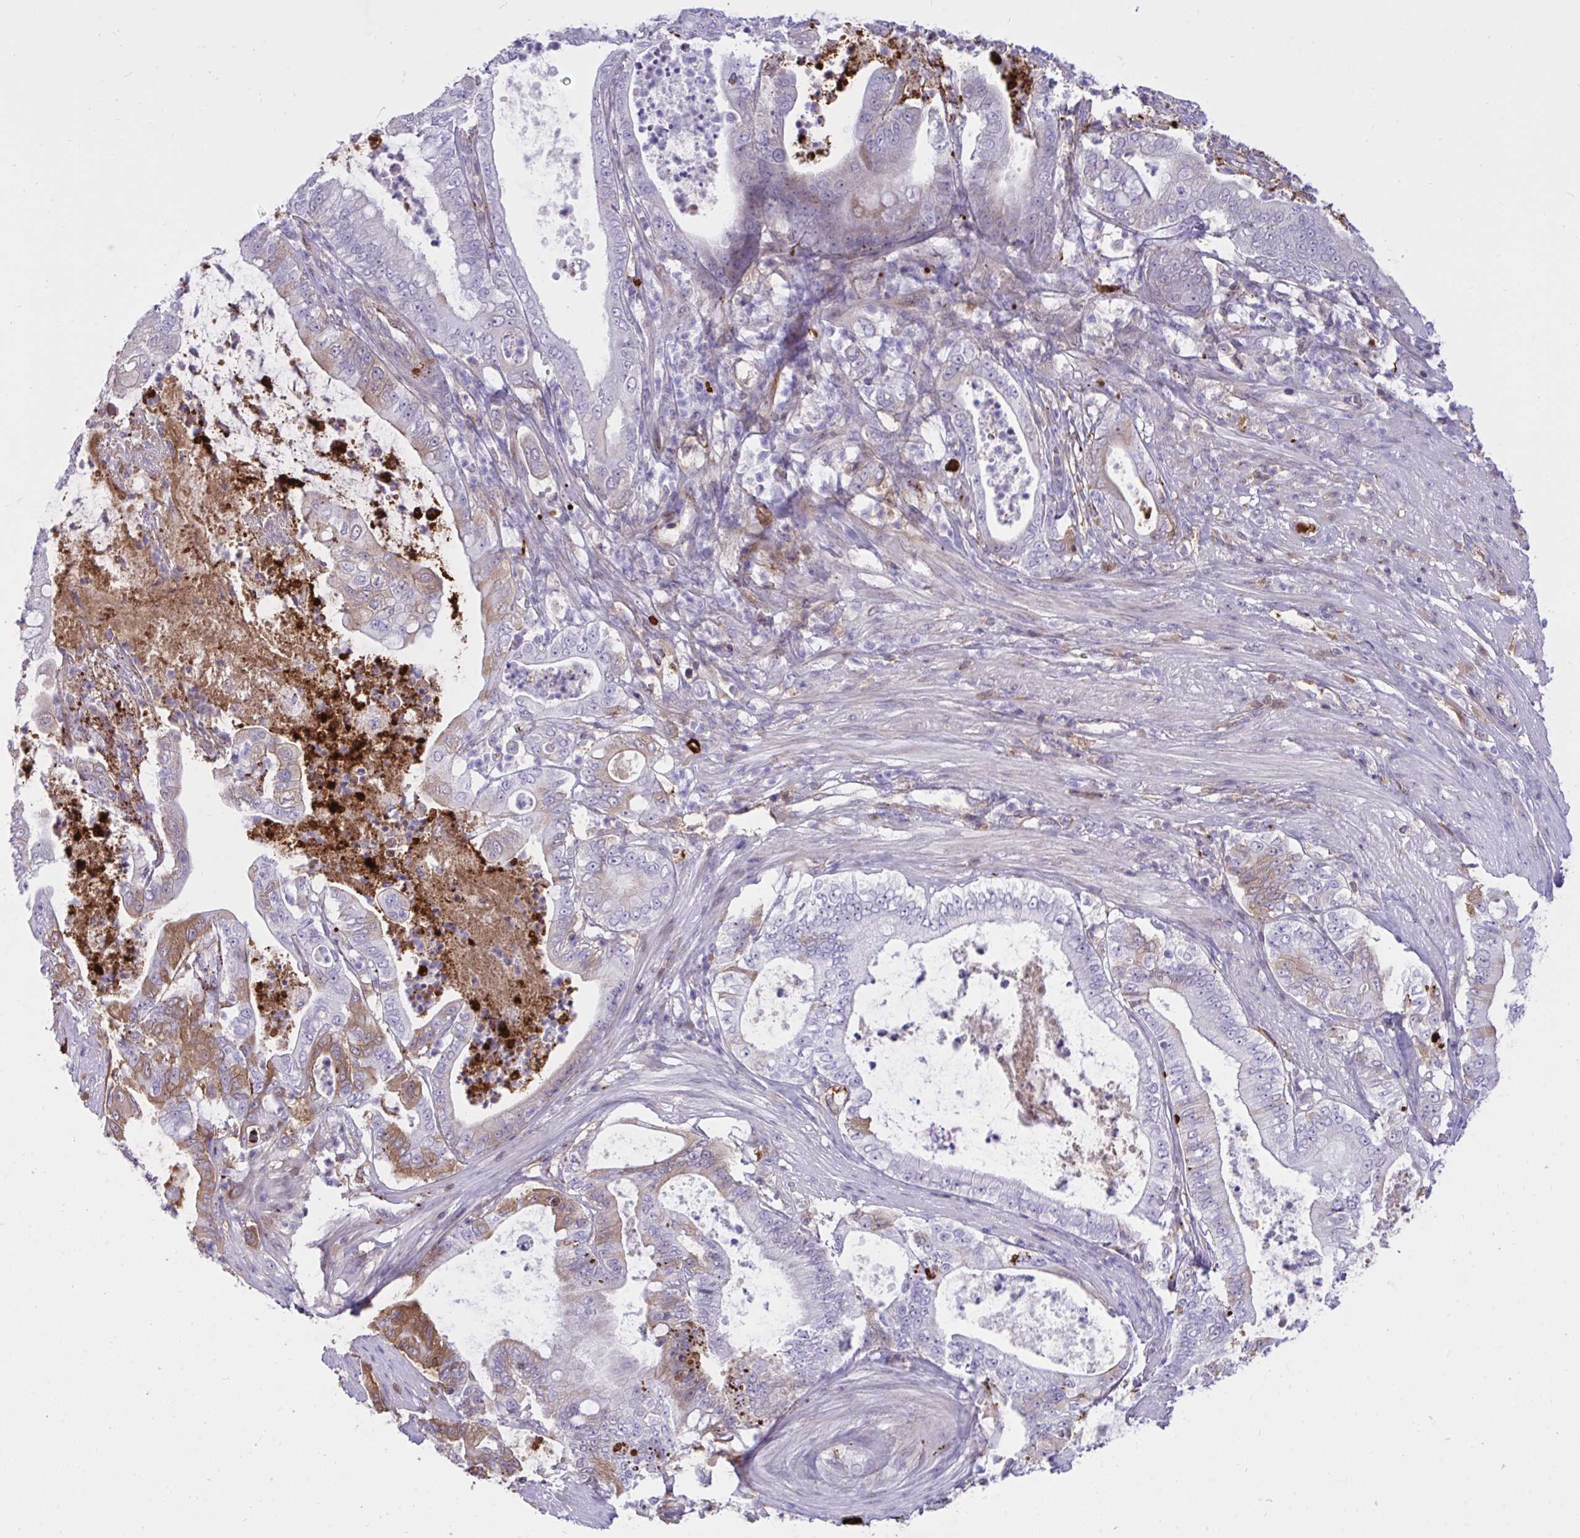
{"staining": {"intensity": "moderate", "quantity": "<25%", "location": "cytoplasmic/membranous"}, "tissue": "pancreatic cancer", "cell_type": "Tumor cells", "image_type": "cancer", "snomed": [{"axis": "morphology", "description": "Adenocarcinoma, NOS"}, {"axis": "topography", "description": "Pancreas"}], "caption": "Immunohistochemical staining of pancreatic adenocarcinoma displays moderate cytoplasmic/membranous protein expression in about <25% of tumor cells.", "gene": "F2", "patient": {"sex": "male", "age": 71}}